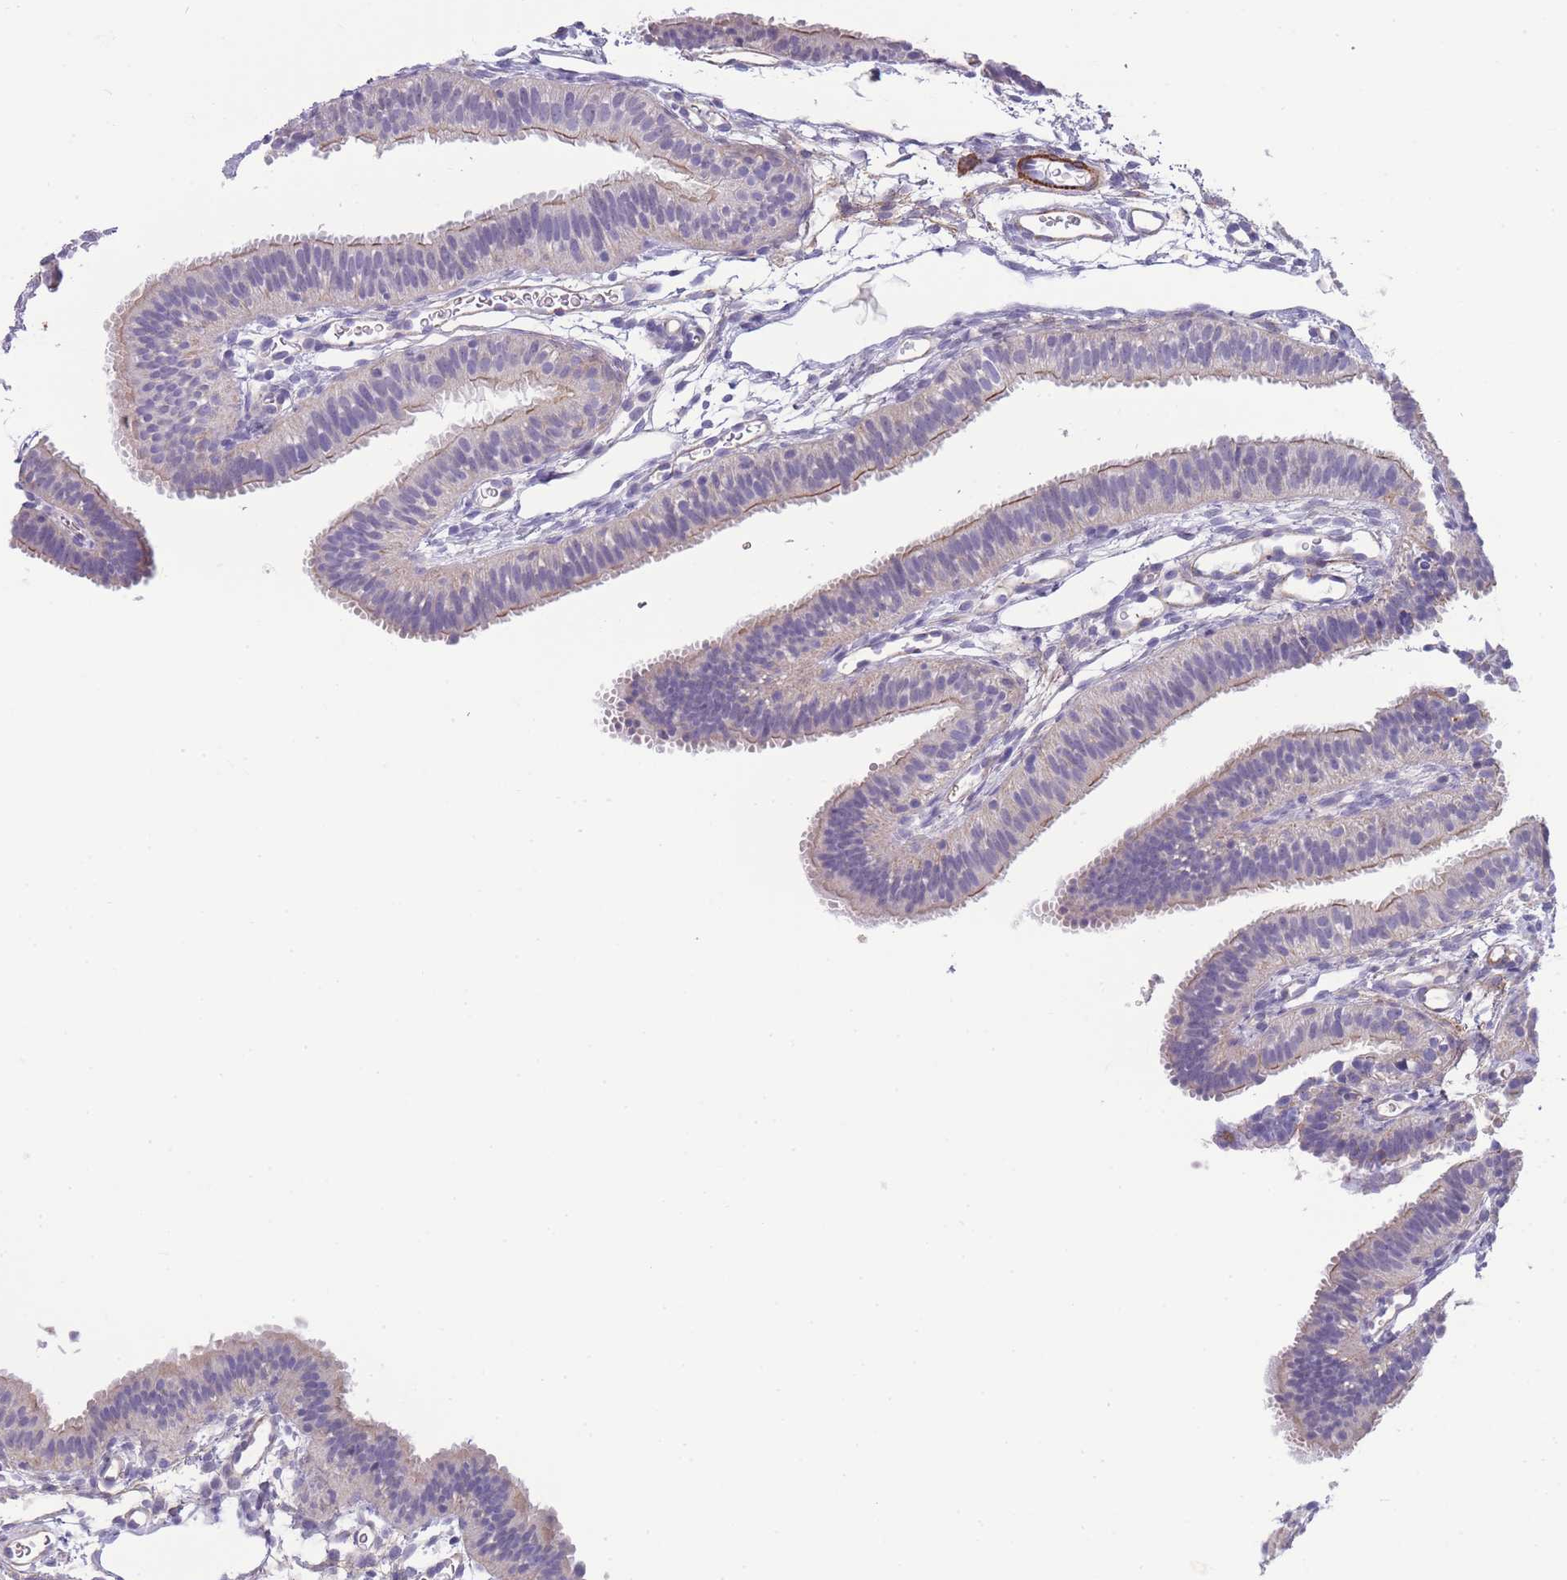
{"staining": {"intensity": "weak", "quantity": "<25%", "location": "cytoplasmic/membranous"}, "tissue": "fallopian tube", "cell_type": "Glandular cells", "image_type": "normal", "snomed": [{"axis": "morphology", "description": "Normal tissue, NOS"}, {"axis": "topography", "description": "Fallopian tube"}], "caption": "This is an immunohistochemistry (IHC) photomicrograph of unremarkable fallopian tube. There is no staining in glandular cells.", "gene": "FAM124A", "patient": {"sex": "female", "age": 35}}